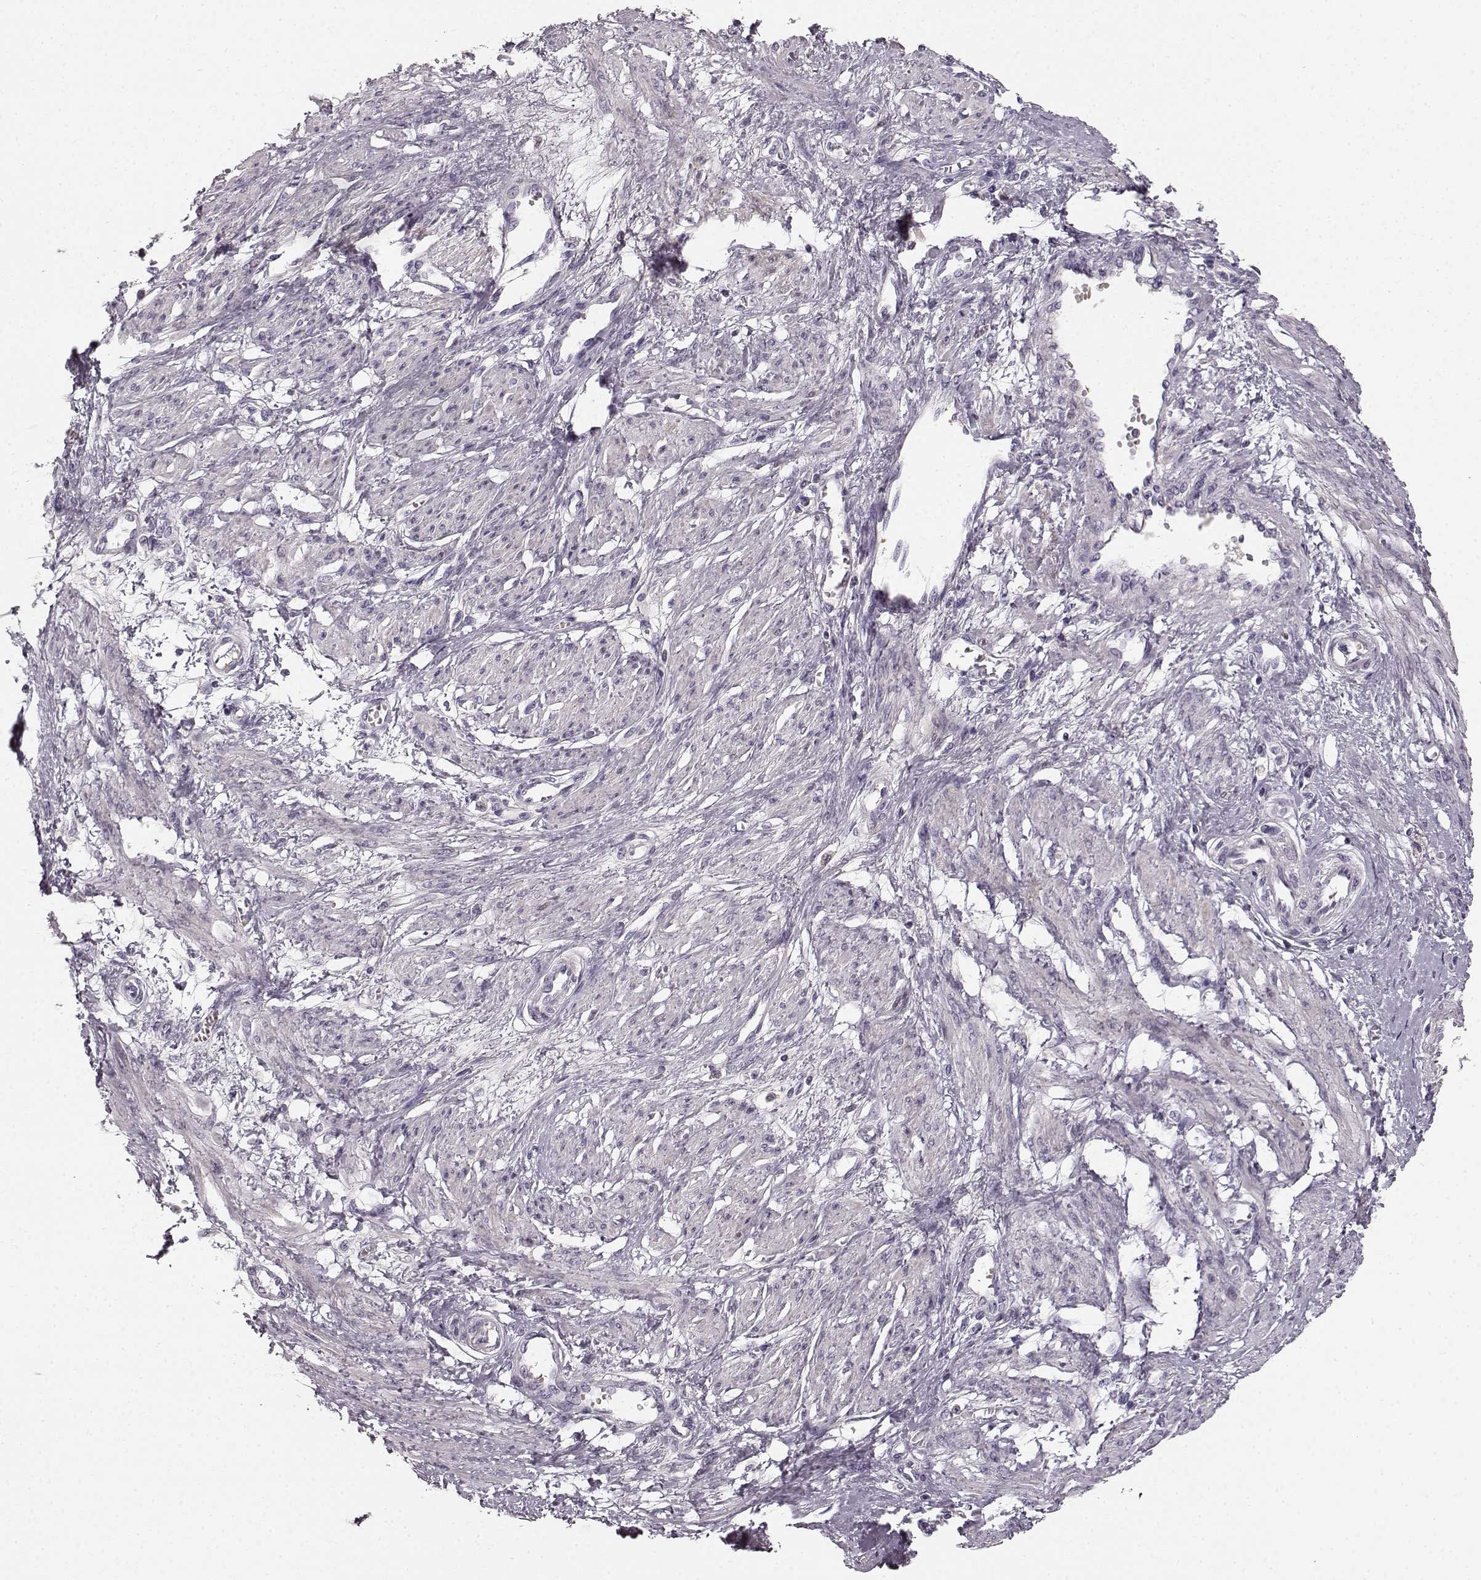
{"staining": {"intensity": "negative", "quantity": "none", "location": "none"}, "tissue": "smooth muscle", "cell_type": "Smooth muscle cells", "image_type": "normal", "snomed": [{"axis": "morphology", "description": "Normal tissue, NOS"}, {"axis": "topography", "description": "Smooth muscle"}, {"axis": "topography", "description": "Uterus"}], "caption": "This micrograph is of unremarkable smooth muscle stained with IHC to label a protein in brown with the nuclei are counter-stained blue. There is no staining in smooth muscle cells.", "gene": "KIAA0319", "patient": {"sex": "female", "age": 39}}